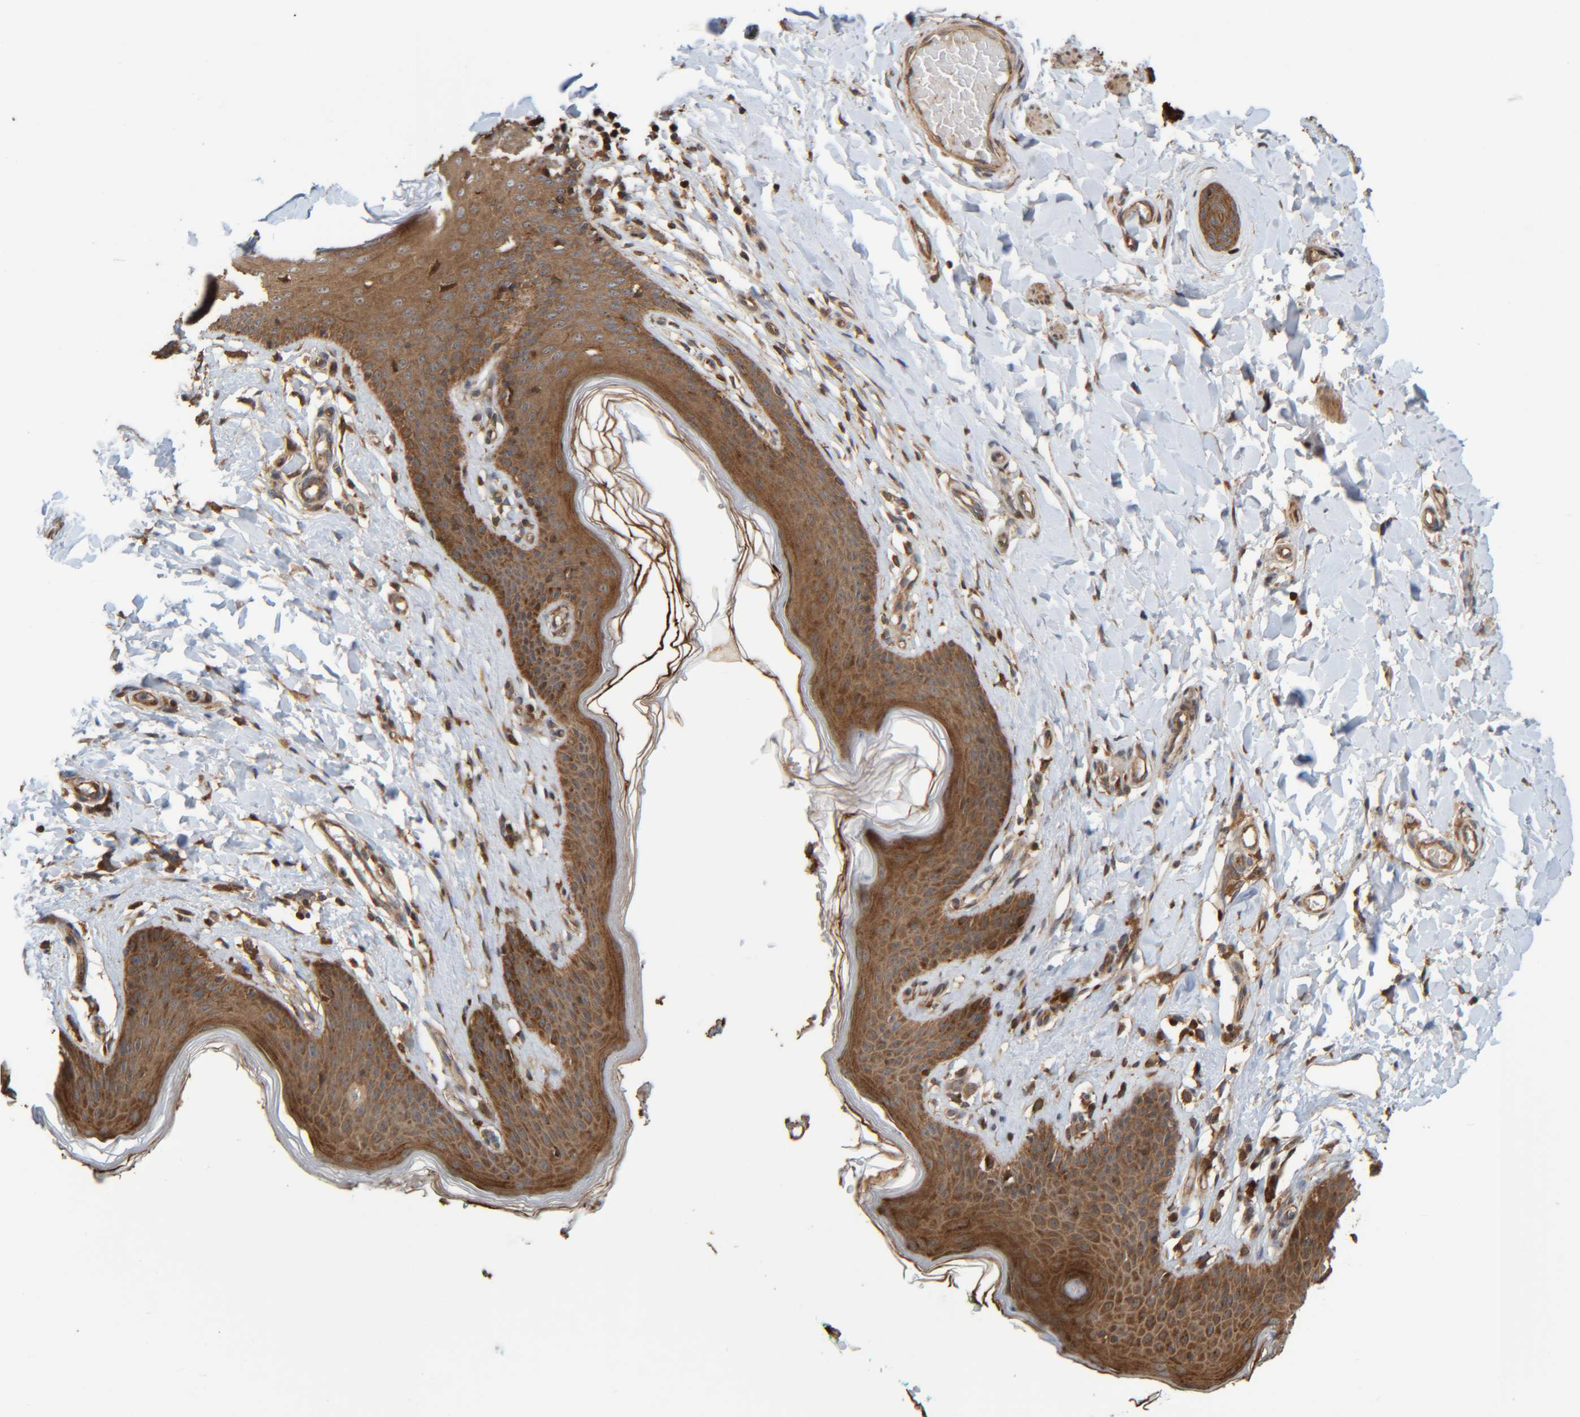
{"staining": {"intensity": "strong", "quantity": ">75%", "location": "cytoplasmic/membranous"}, "tissue": "skin", "cell_type": "Epidermal cells", "image_type": "normal", "snomed": [{"axis": "morphology", "description": "Normal tissue, NOS"}, {"axis": "topography", "description": "Vulva"}], "caption": "Immunohistochemical staining of normal skin reveals strong cytoplasmic/membranous protein positivity in about >75% of epidermal cells. (DAB IHC, brown staining for protein, blue staining for nuclei).", "gene": "CCDC57", "patient": {"sex": "female", "age": 66}}